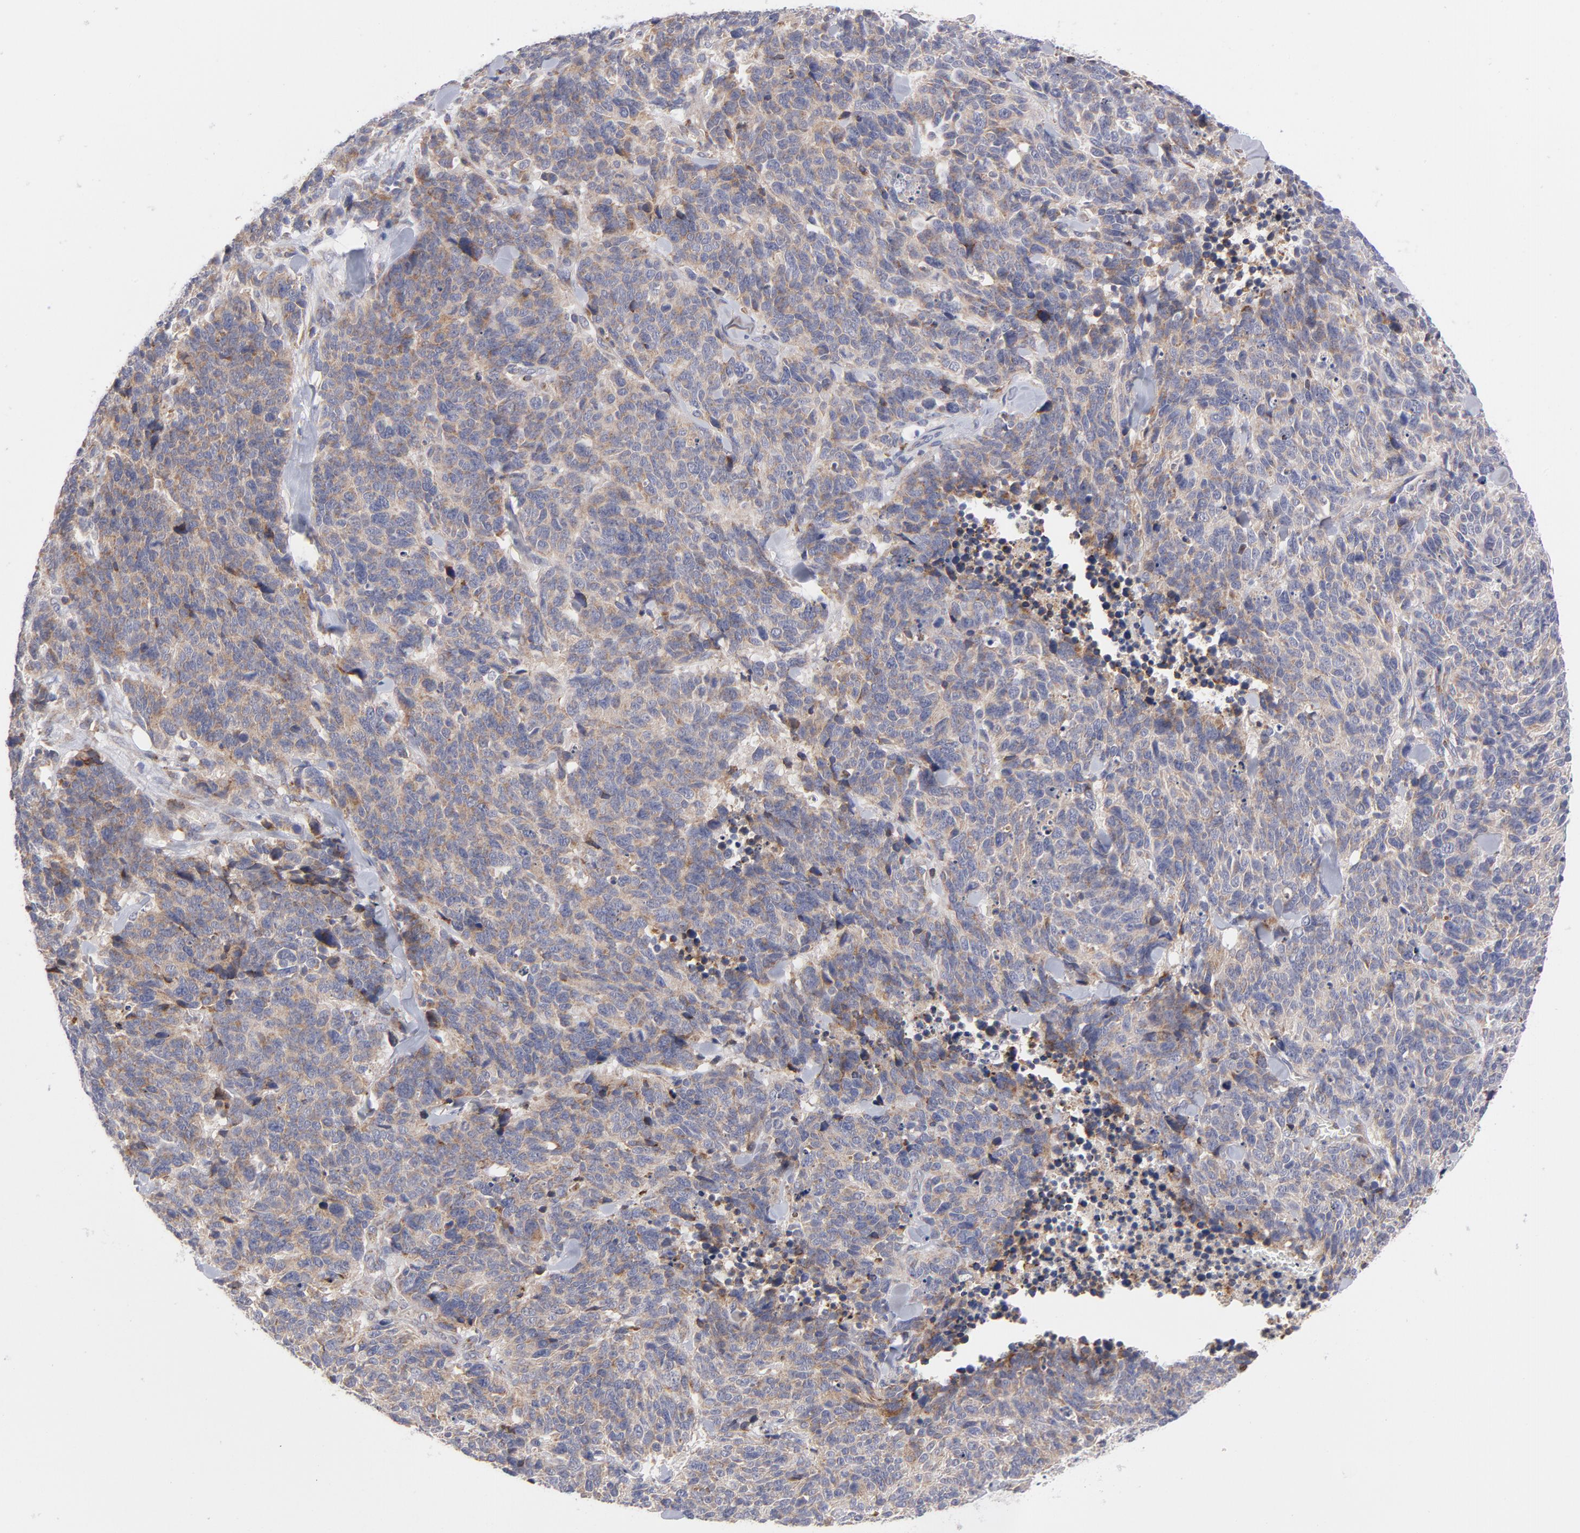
{"staining": {"intensity": "weak", "quantity": "25%-75%", "location": "cytoplasmic/membranous"}, "tissue": "lung cancer", "cell_type": "Tumor cells", "image_type": "cancer", "snomed": [{"axis": "morphology", "description": "Neoplasm, malignant, NOS"}, {"axis": "topography", "description": "Lung"}], "caption": "Protein staining of lung cancer (neoplasm (malignant)) tissue displays weak cytoplasmic/membranous staining in about 25%-75% of tumor cells.", "gene": "RAPGEF3", "patient": {"sex": "female", "age": 58}}